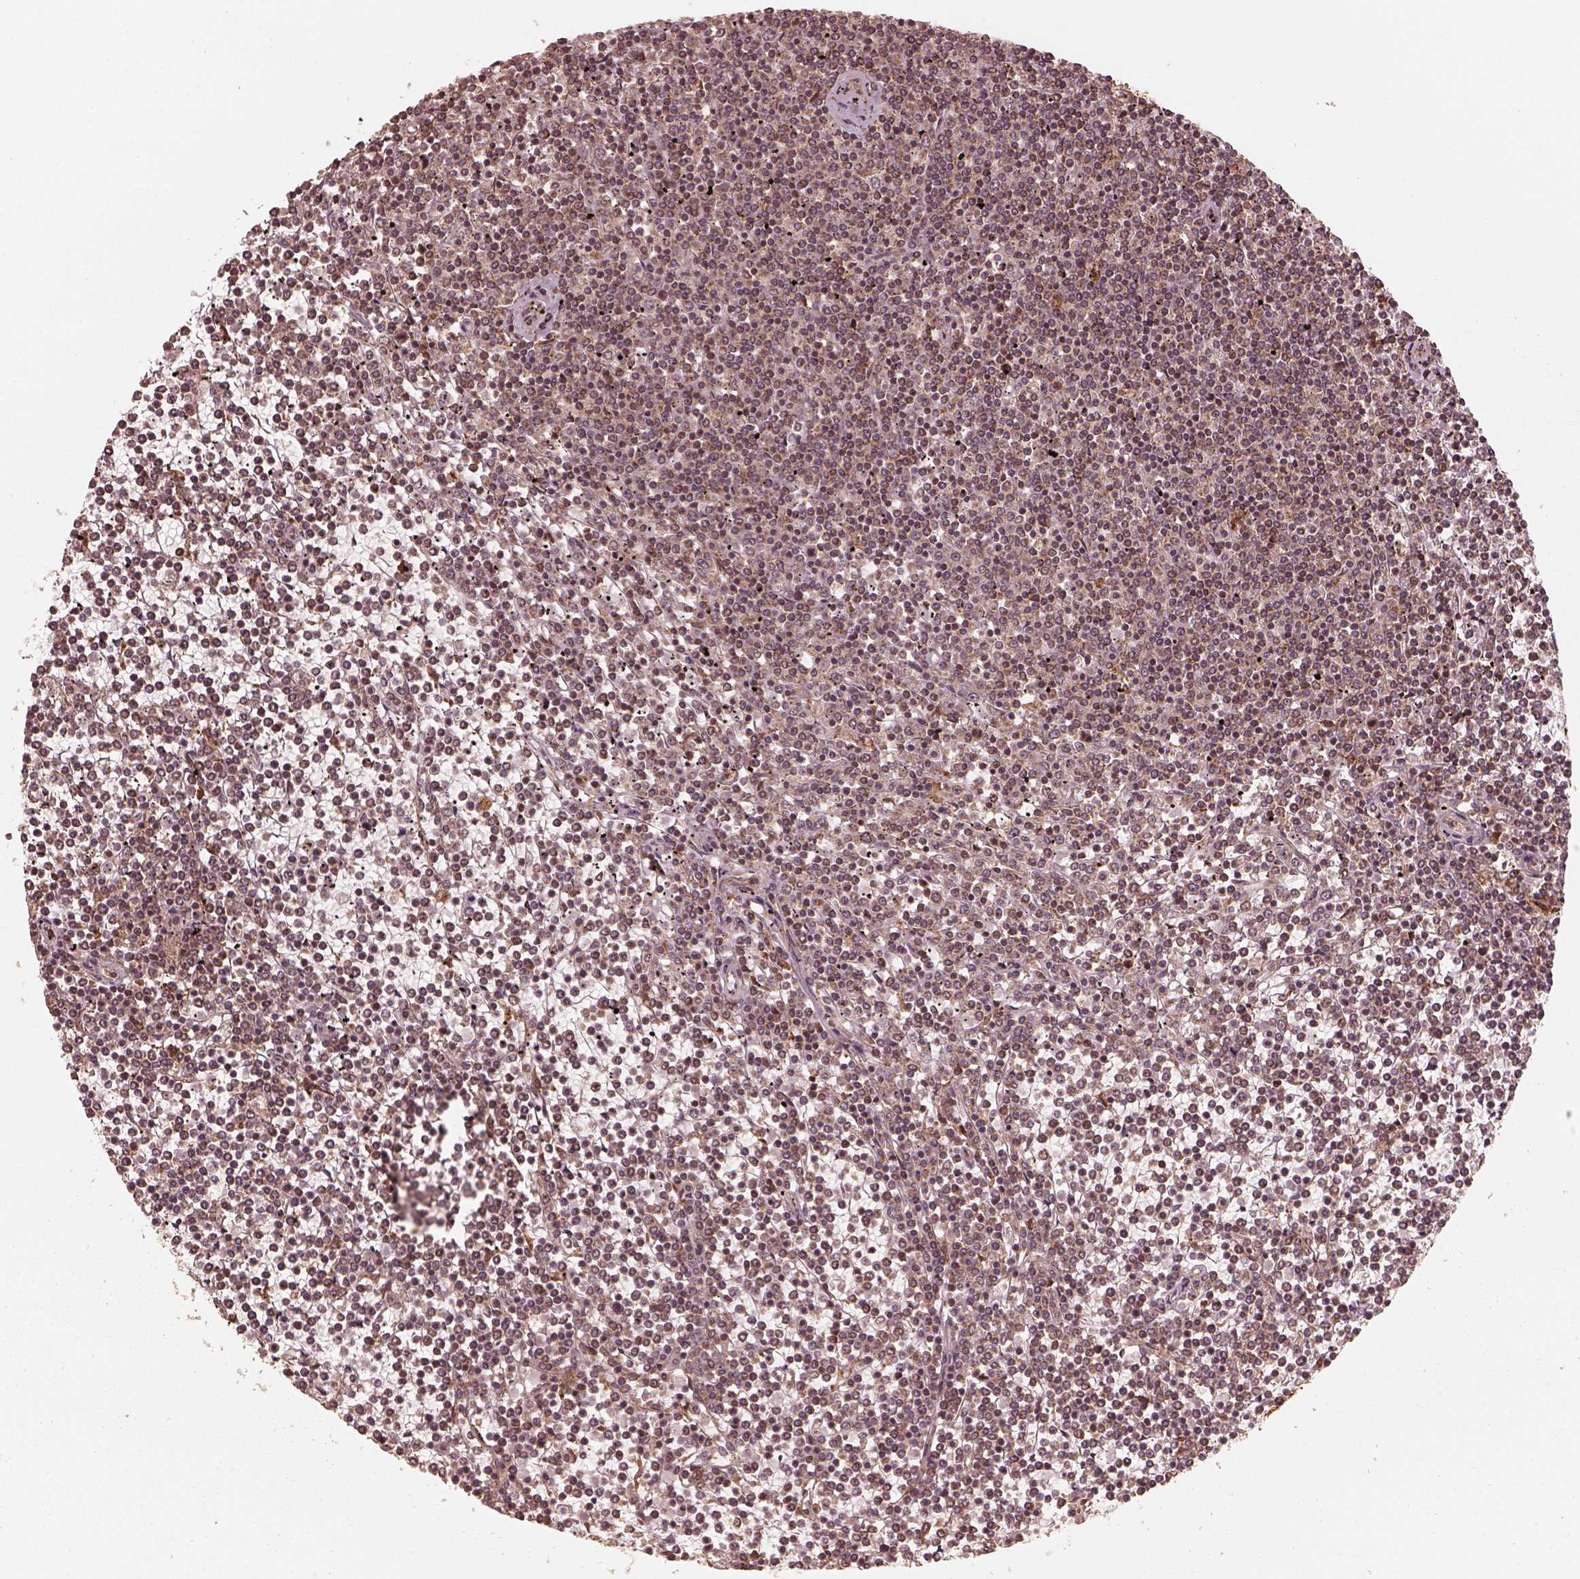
{"staining": {"intensity": "weak", "quantity": ">75%", "location": "cytoplasmic/membranous"}, "tissue": "lymphoma", "cell_type": "Tumor cells", "image_type": "cancer", "snomed": [{"axis": "morphology", "description": "Malignant lymphoma, non-Hodgkin's type, Low grade"}, {"axis": "topography", "description": "Spleen"}], "caption": "Weak cytoplasmic/membranous expression for a protein is appreciated in about >75% of tumor cells of lymphoma using immunohistochemistry.", "gene": "DNAJC25", "patient": {"sex": "female", "age": 19}}